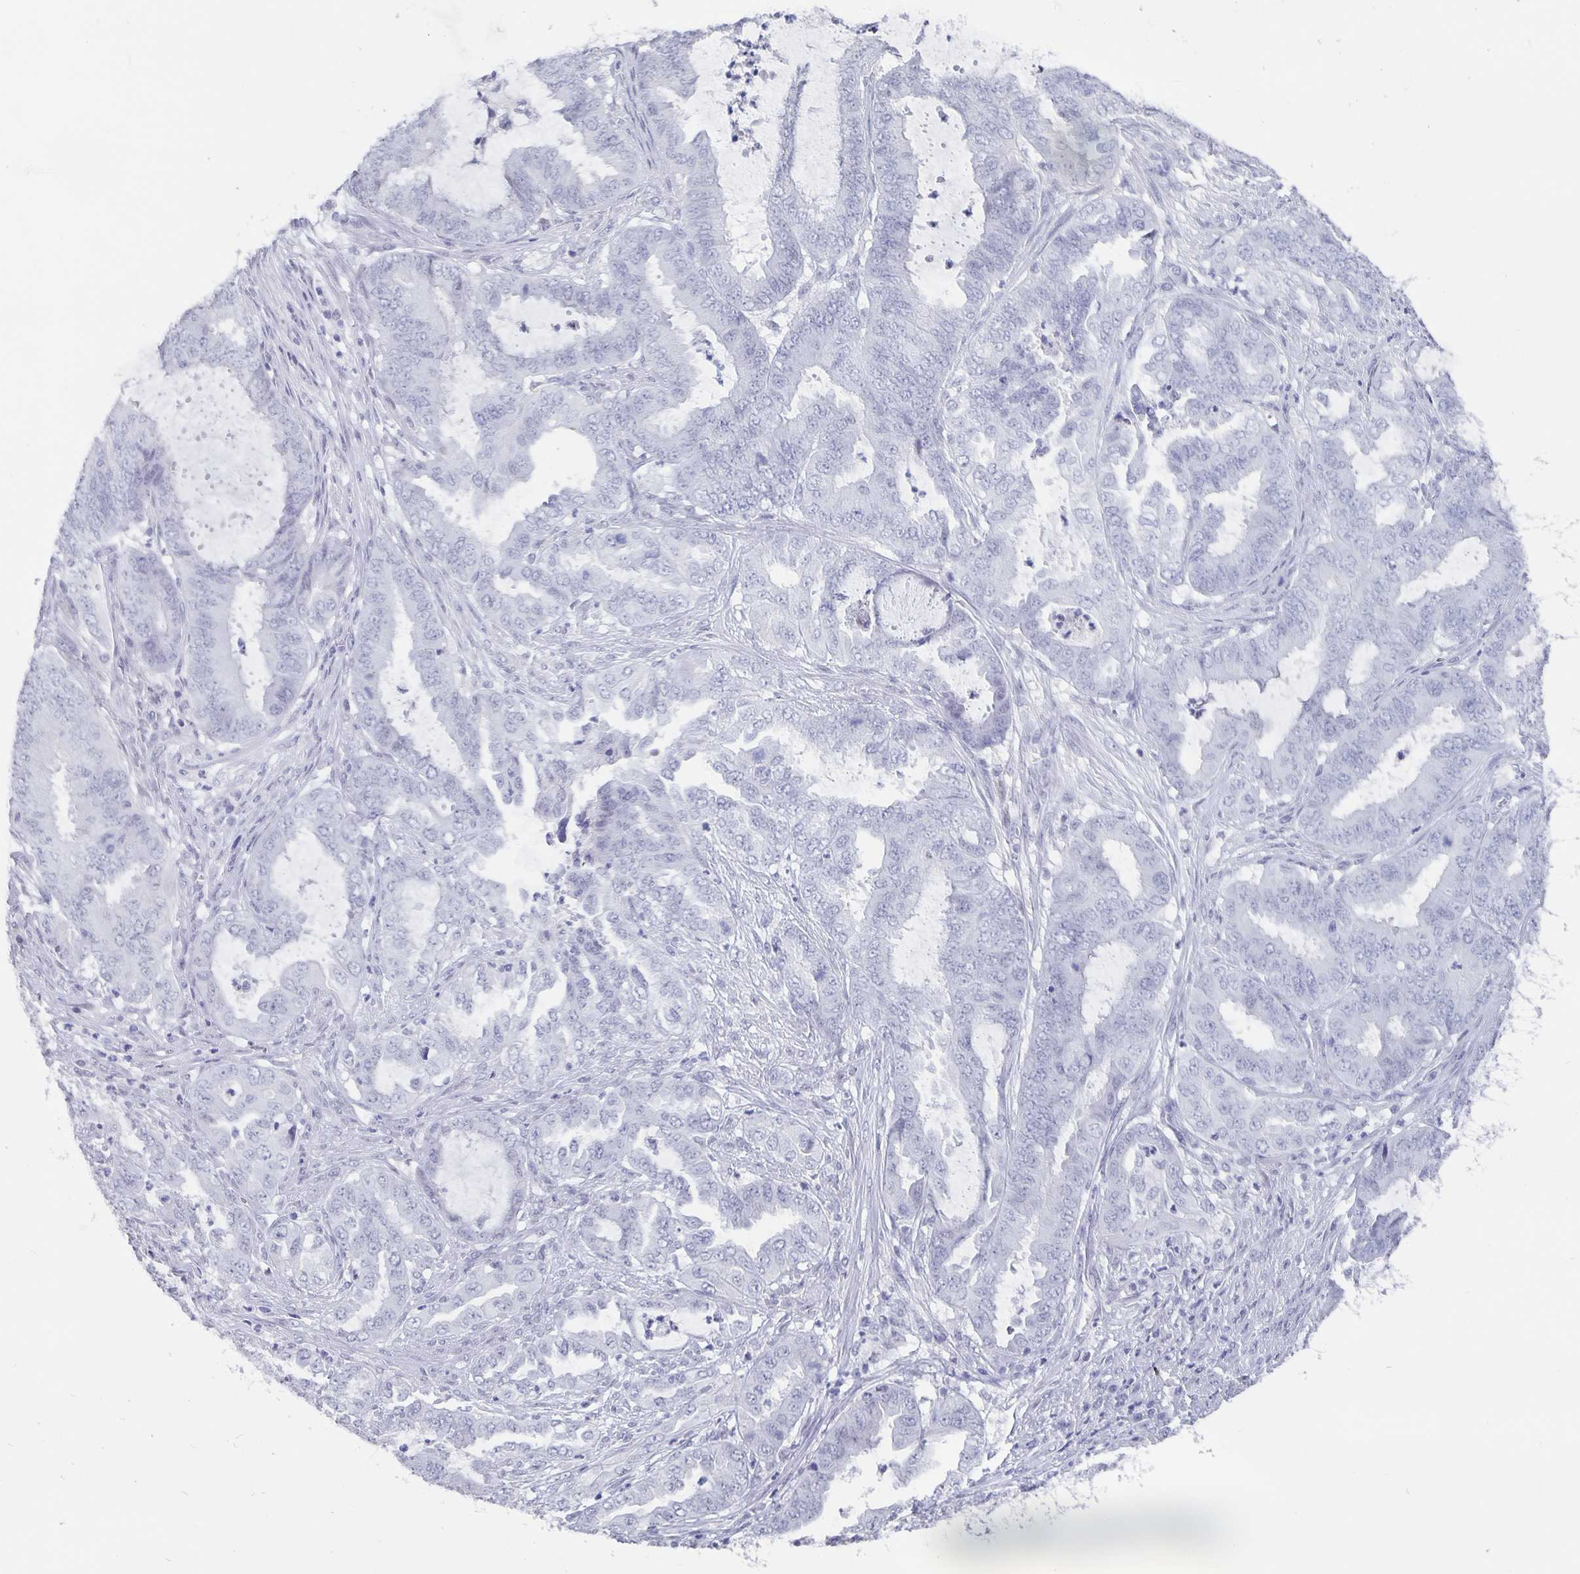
{"staining": {"intensity": "negative", "quantity": "none", "location": "none"}, "tissue": "endometrial cancer", "cell_type": "Tumor cells", "image_type": "cancer", "snomed": [{"axis": "morphology", "description": "Adenocarcinoma, NOS"}, {"axis": "topography", "description": "Endometrium"}], "caption": "Endometrial cancer was stained to show a protein in brown. There is no significant staining in tumor cells.", "gene": "OLIG2", "patient": {"sex": "female", "age": 51}}